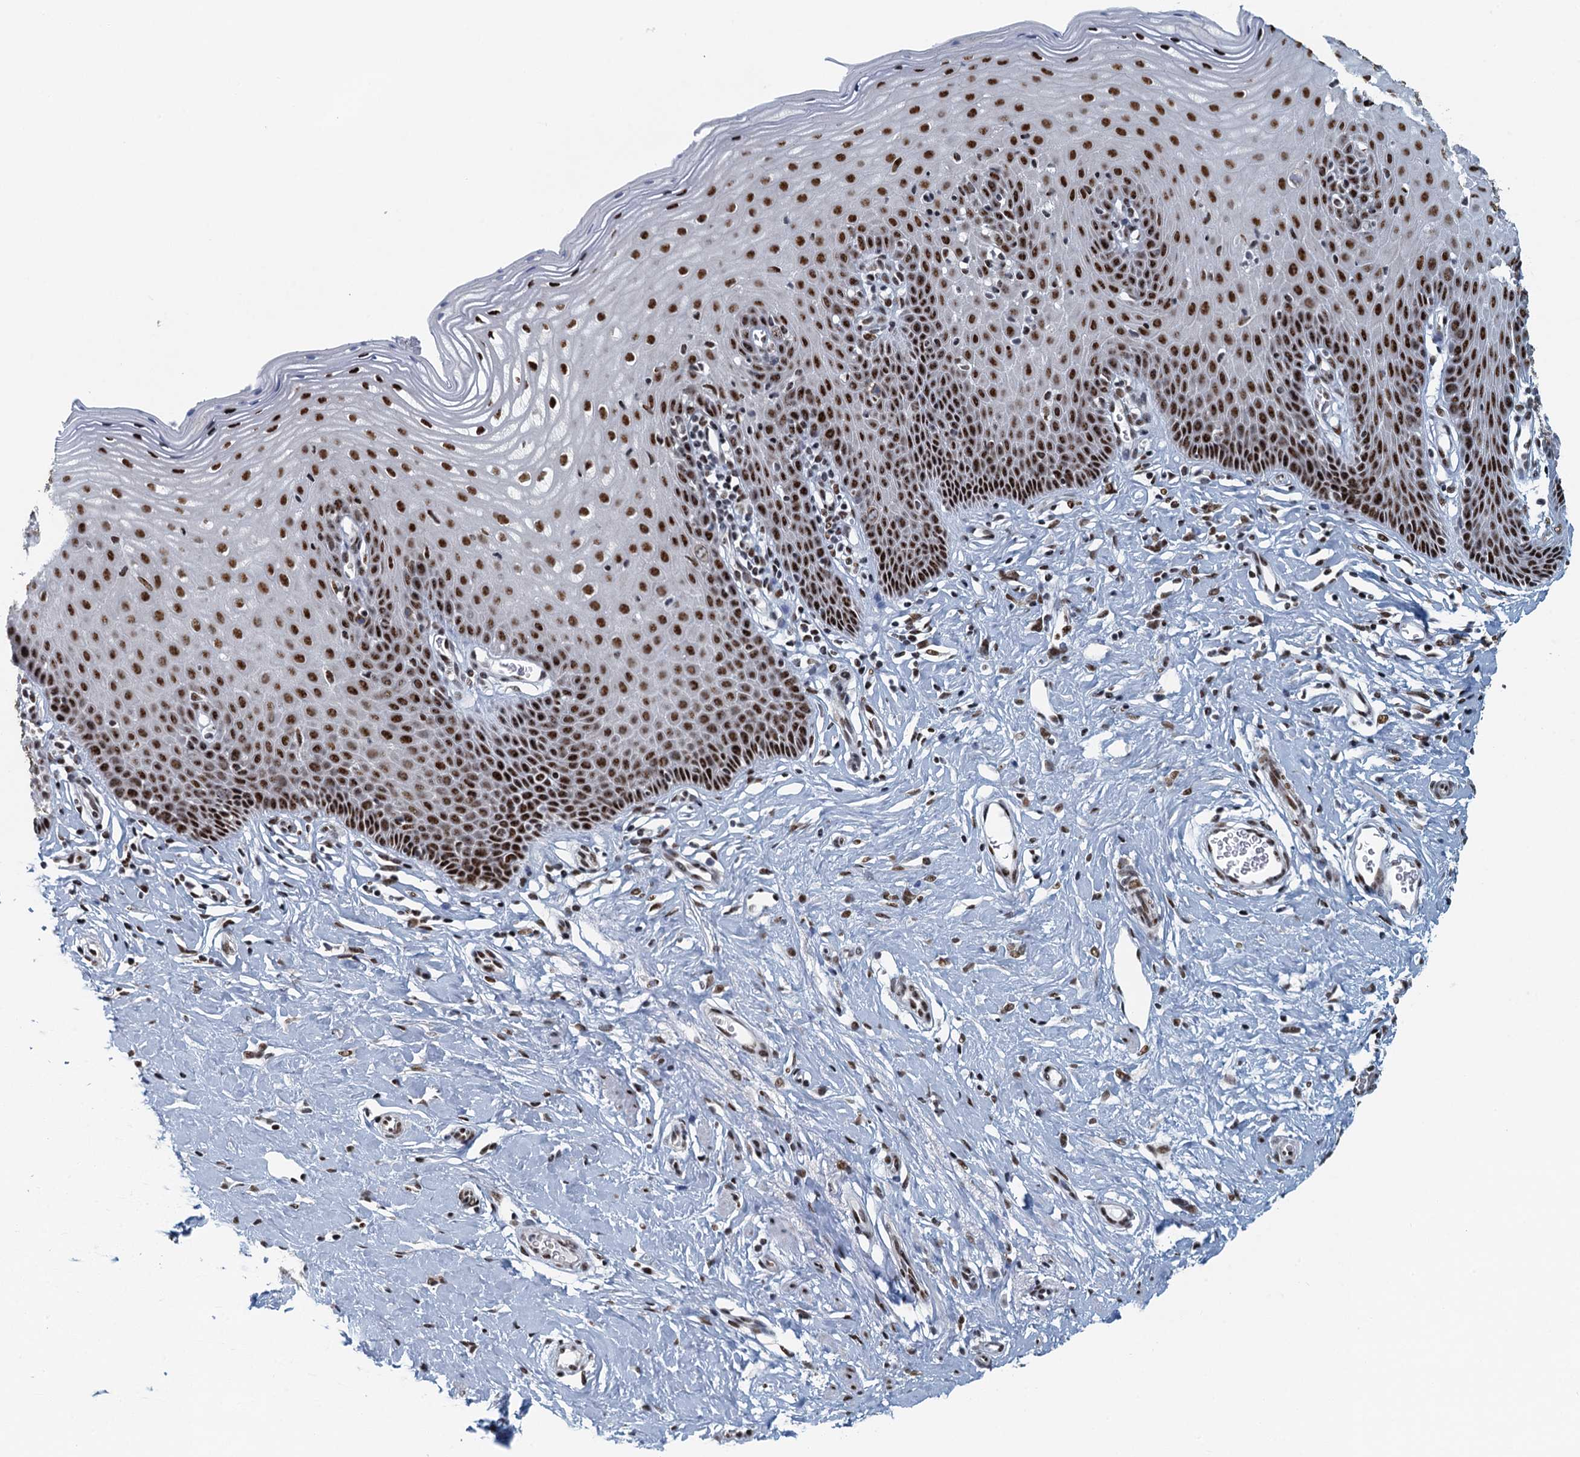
{"staining": {"intensity": "strong", "quantity": ">75%", "location": "nuclear"}, "tissue": "cervix", "cell_type": "Squamous epithelial cells", "image_type": "normal", "snomed": [{"axis": "morphology", "description": "Normal tissue, NOS"}, {"axis": "topography", "description": "Cervix"}], "caption": "The immunohistochemical stain highlights strong nuclear expression in squamous epithelial cells of benign cervix.", "gene": "TTLL9", "patient": {"sex": "female", "age": 36}}